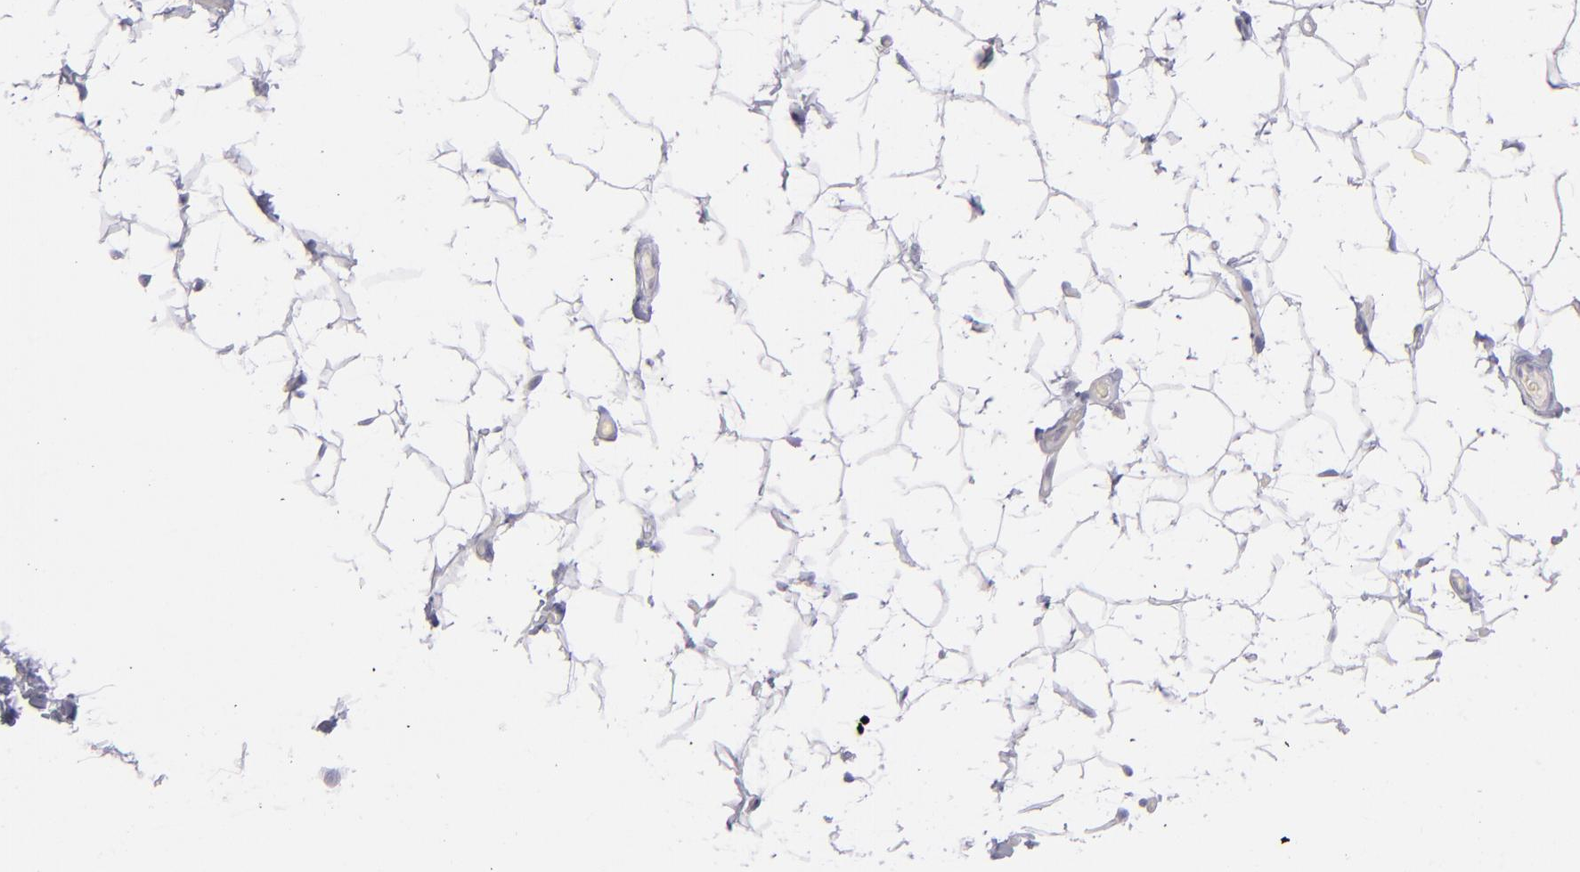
{"staining": {"intensity": "negative", "quantity": "none", "location": "none"}, "tissue": "adipose tissue", "cell_type": "Adipocytes", "image_type": "normal", "snomed": [{"axis": "morphology", "description": "Normal tissue, NOS"}, {"axis": "topography", "description": "Soft tissue"}], "caption": "Histopathology image shows no protein positivity in adipocytes of normal adipose tissue. (Immunohistochemistry (ihc), brightfield microscopy, high magnification).", "gene": "ITGB4", "patient": {"sex": "male", "age": 26}}